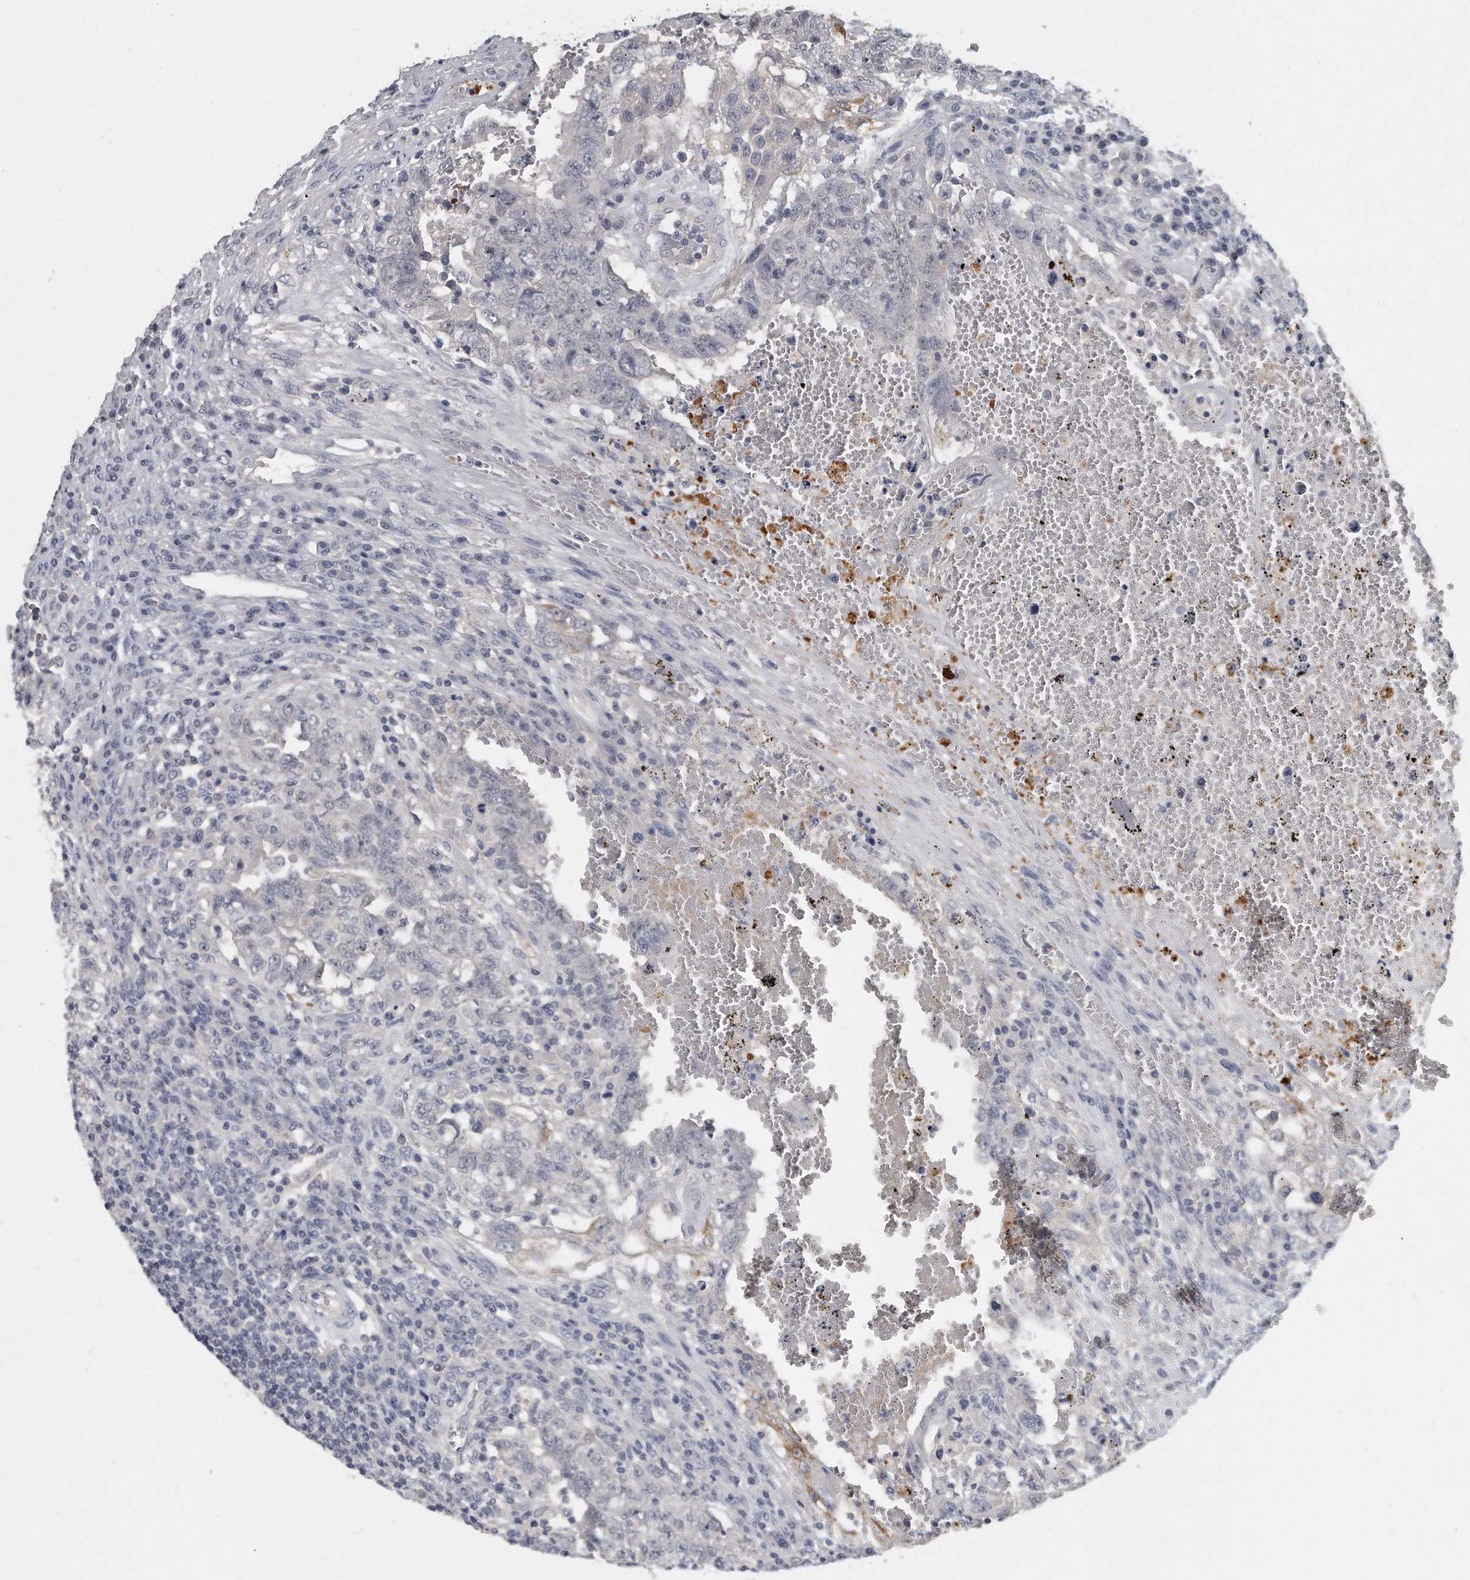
{"staining": {"intensity": "negative", "quantity": "none", "location": "none"}, "tissue": "testis cancer", "cell_type": "Tumor cells", "image_type": "cancer", "snomed": [{"axis": "morphology", "description": "Carcinoma, Embryonal, NOS"}, {"axis": "topography", "description": "Testis"}], "caption": "Image shows no protein expression in tumor cells of embryonal carcinoma (testis) tissue. (DAB immunohistochemistry visualized using brightfield microscopy, high magnification).", "gene": "KLHL7", "patient": {"sex": "male", "age": 26}}